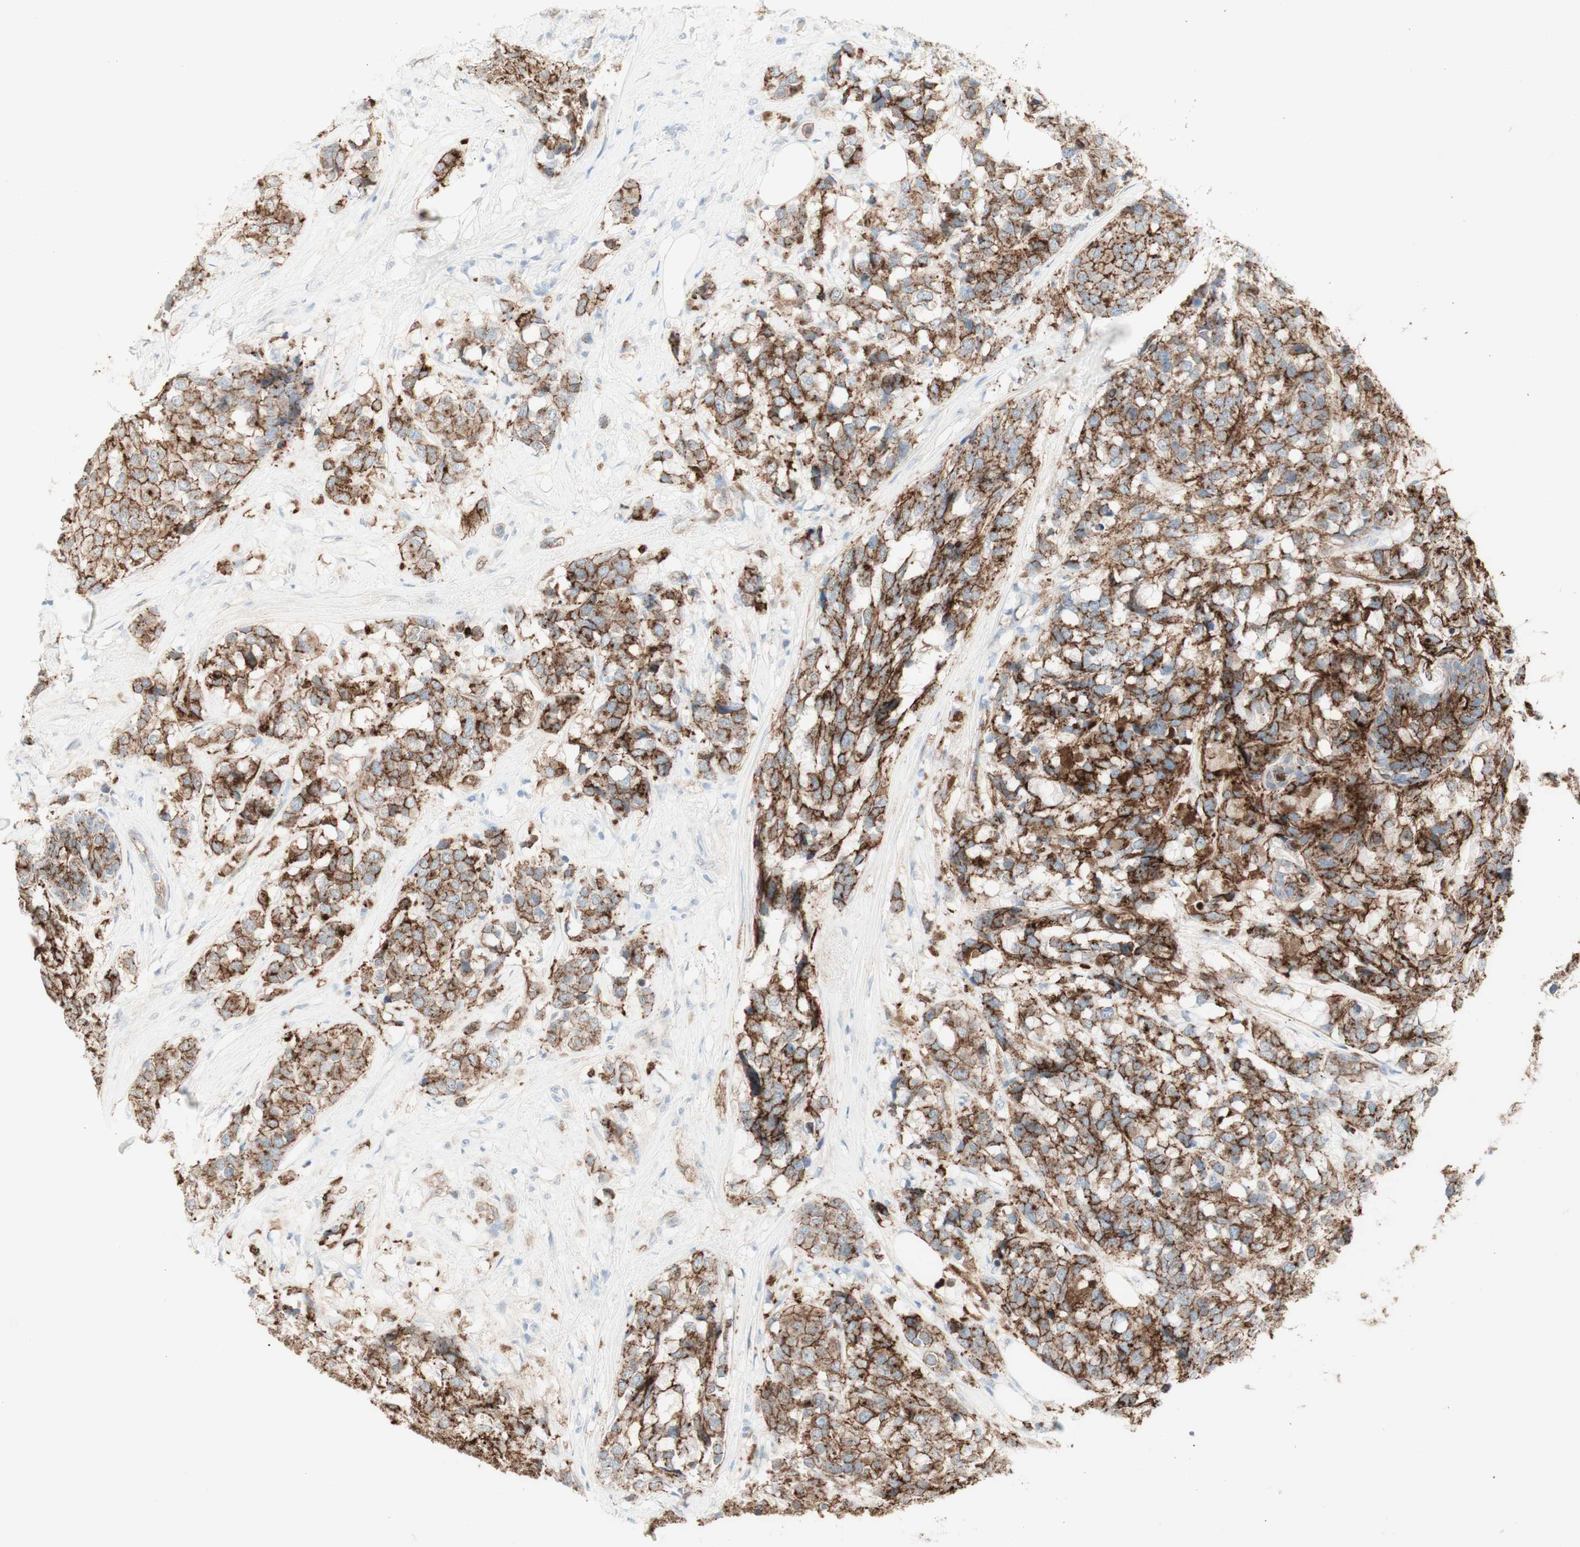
{"staining": {"intensity": "strong", "quantity": "25%-75%", "location": "cytoplasmic/membranous"}, "tissue": "breast cancer", "cell_type": "Tumor cells", "image_type": "cancer", "snomed": [{"axis": "morphology", "description": "Lobular carcinoma"}, {"axis": "topography", "description": "Breast"}], "caption": "Brown immunohistochemical staining in lobular carcinoma (breast) displays strong cytoplasmic/membranous staining in about 25%-75% of tumor cells.", "gene": "MYO6", "patient": {"sex": "female", "age": 59}}